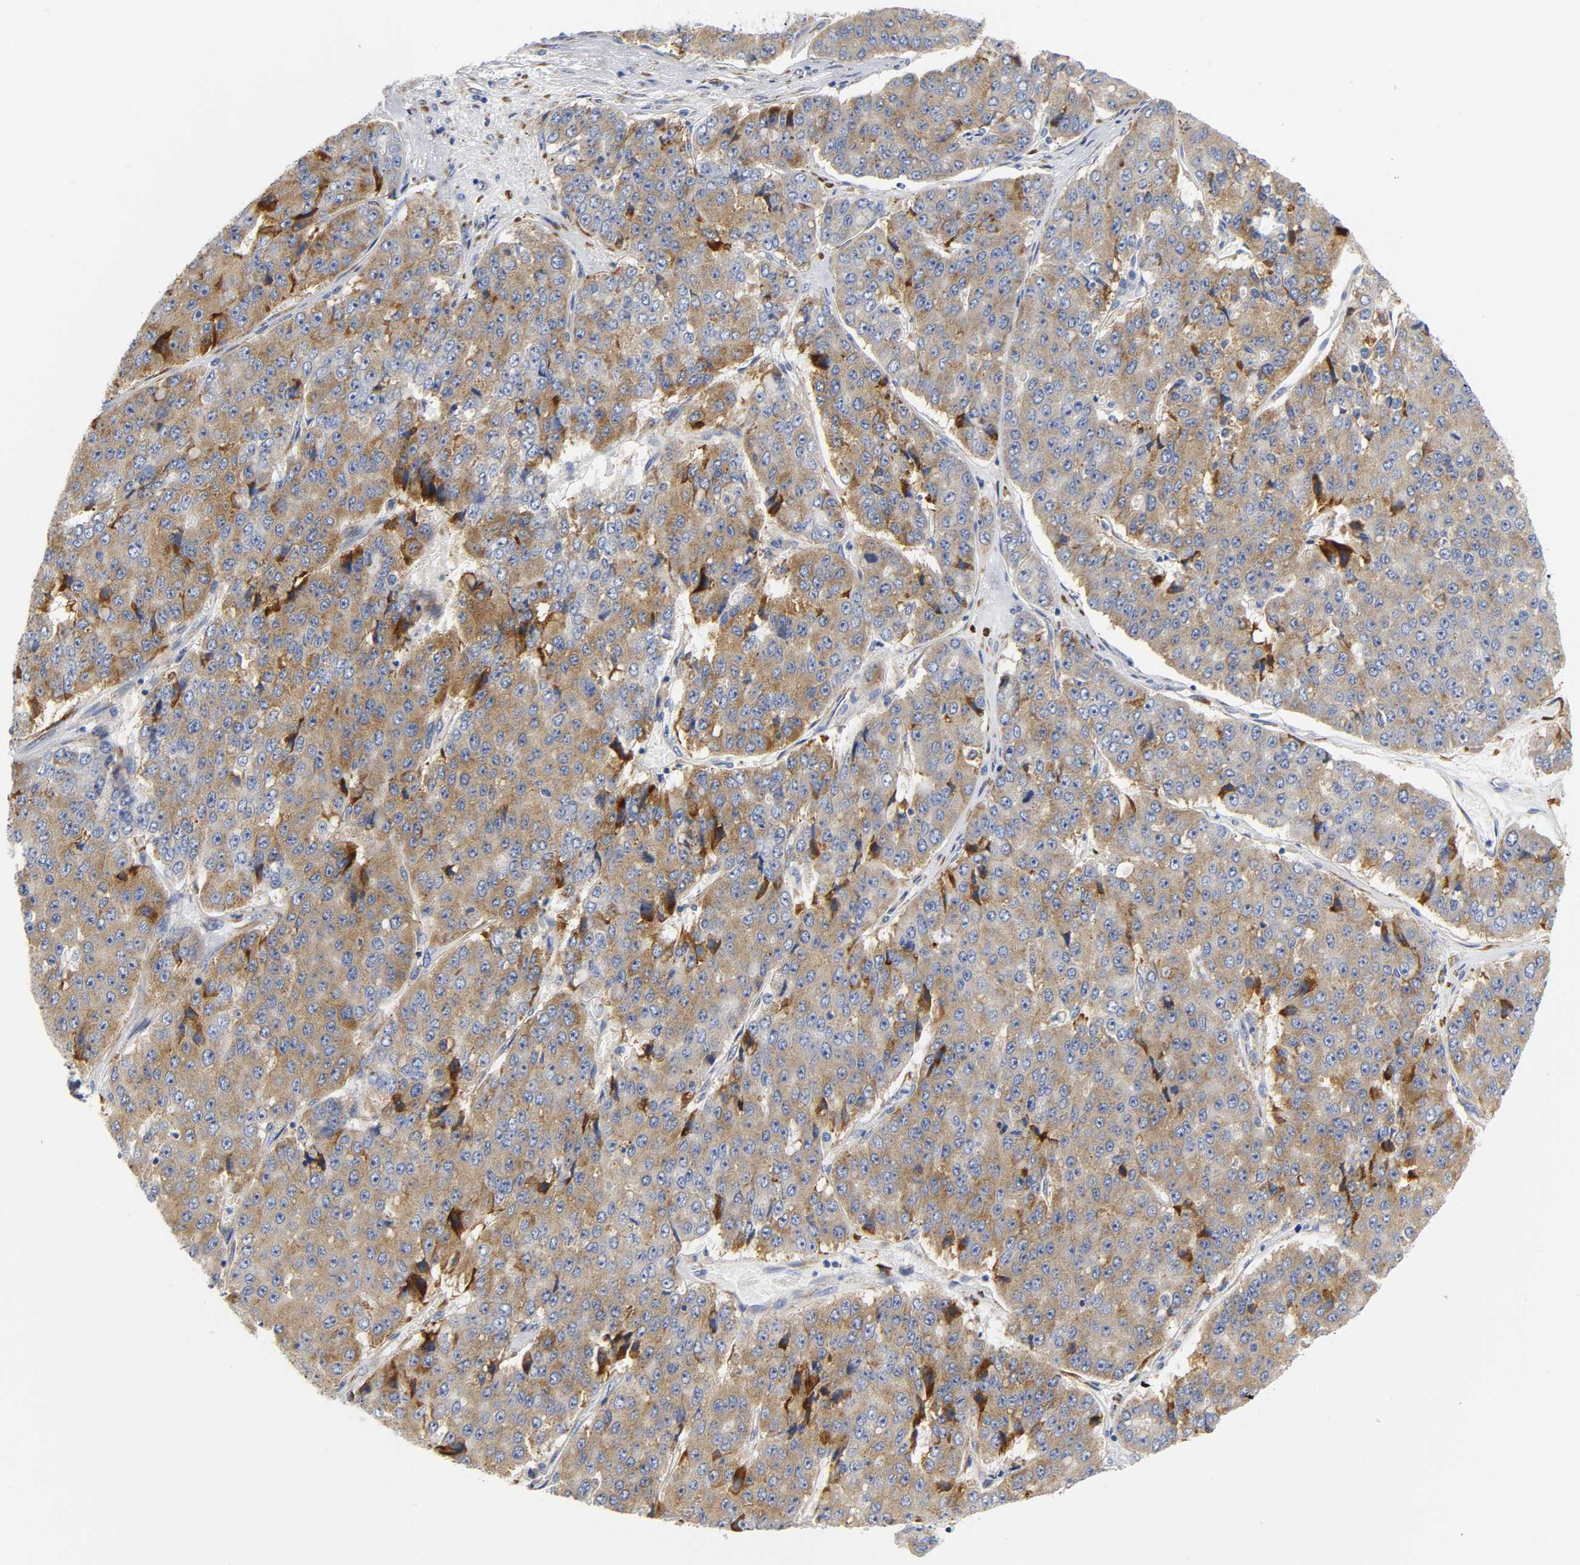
{"staining": {"intensity": "moderate", "quantity": ">75%", "location": "cytoplasmic/membranous"}, "tissue": "pancreatic cancer", "cell_type": "Tumor cells", "image_type": "cancer", "snomed": [{"axis": "morphology", "description": "Adenocarcinoma, NOS"}, {"axis": "topography", "description": "Pancreas"}], "caption": "Protein analysis of adenocarcinoma (pancreatic) tissue exhibits moderate cytoplasmic/membranous staining in approximately >75% of tumor cells.", "gene": "REL", "patient": {"sex": "male", "age": 50}}